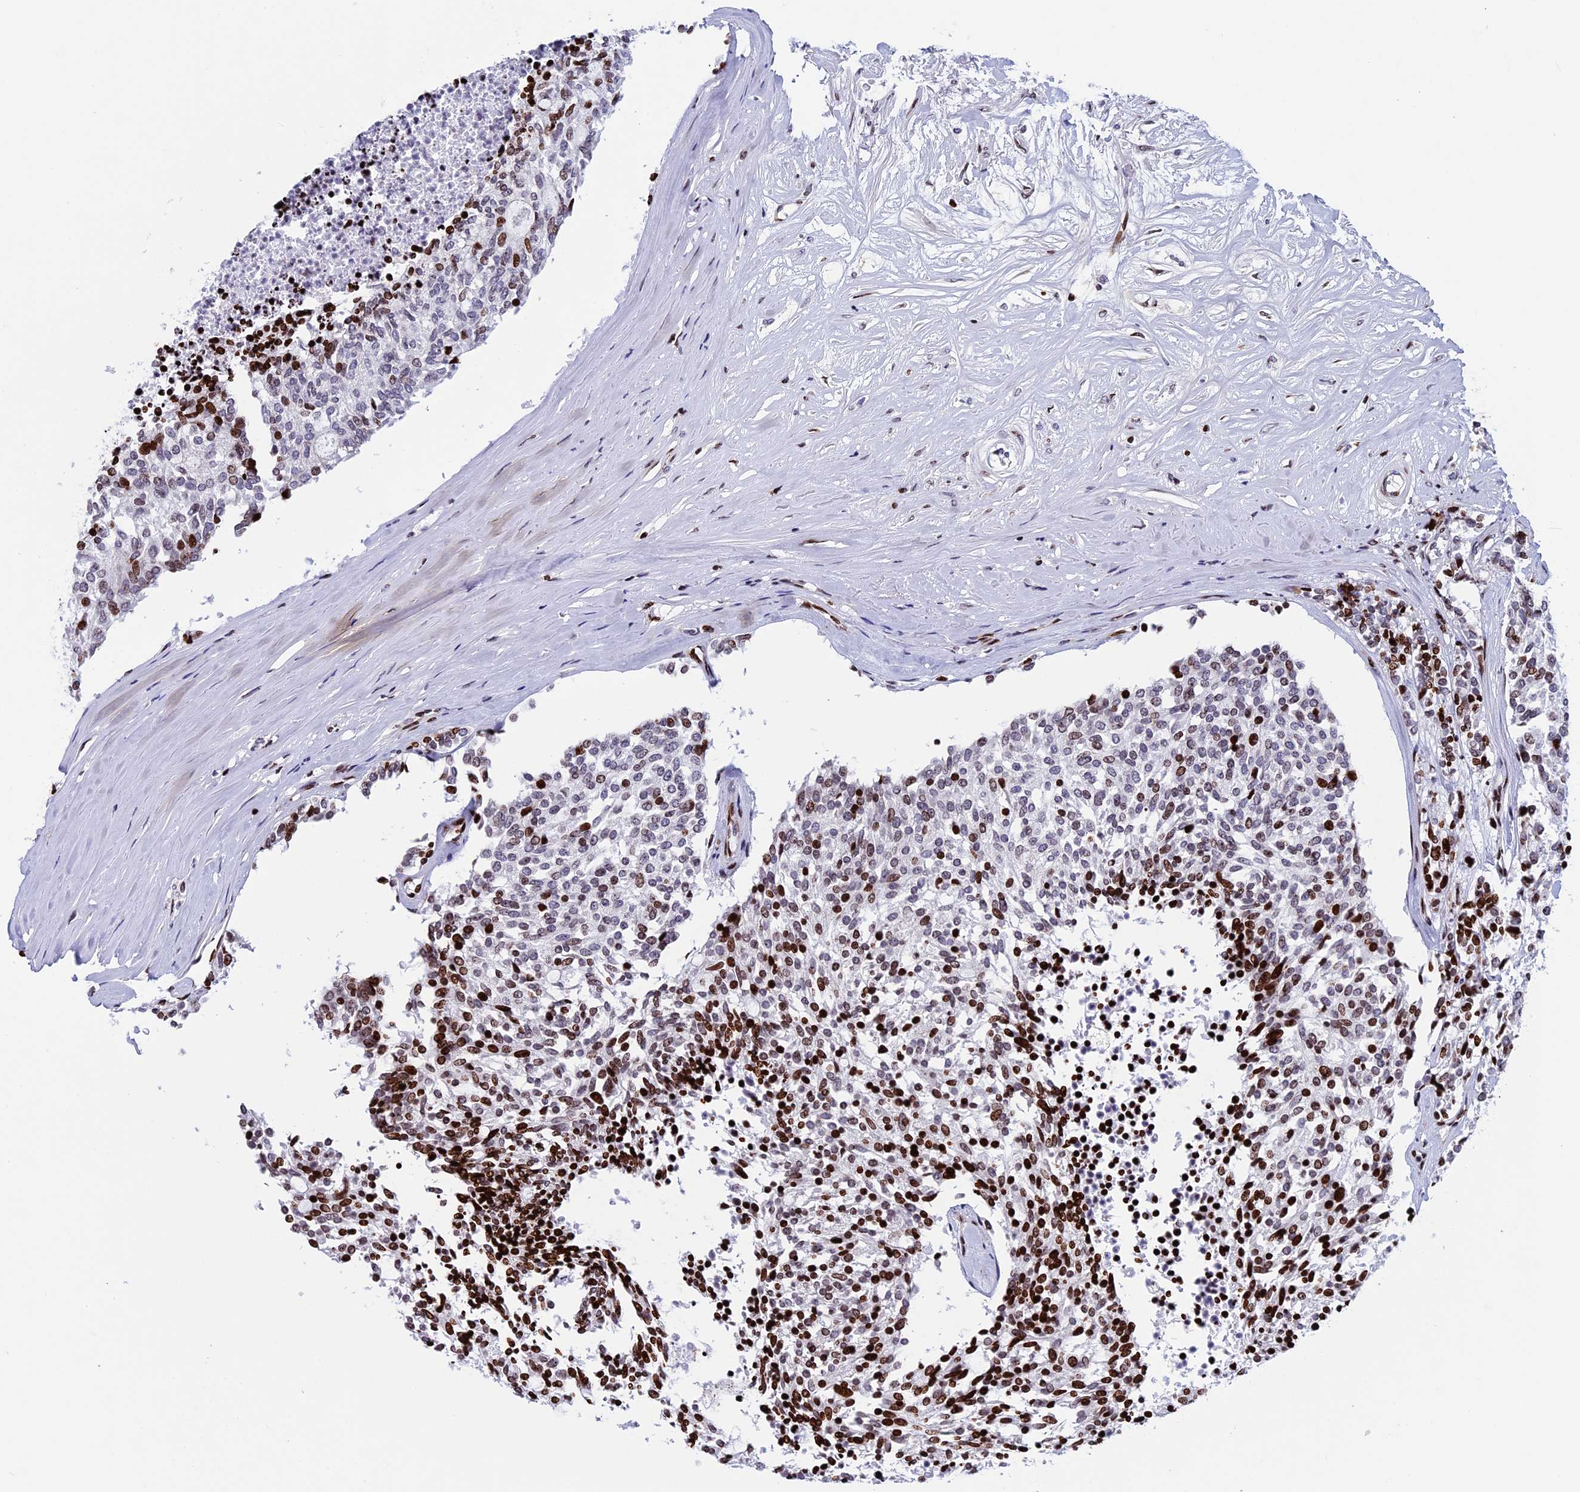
{"staining": {"intensity": "strong", "quantity": "25%-75%", "location": "nuclear"}, "tissue": "carcinoid", "cell_type": "Tumor cells", "image_type": "cancer", "snomed": [{"axis": "morphology", "description": "Carcinoid, malignant, NOS"}, {"axis": "topography", "description": "Pancreas"}], "caption": "High-power microscopy captured an IHC image of carcinoid, revealing strong nuclear staining in about 25%-75% of tumor cells.", "gene": "BTBD3", "patient": {"sex": "female", "age": 54}}